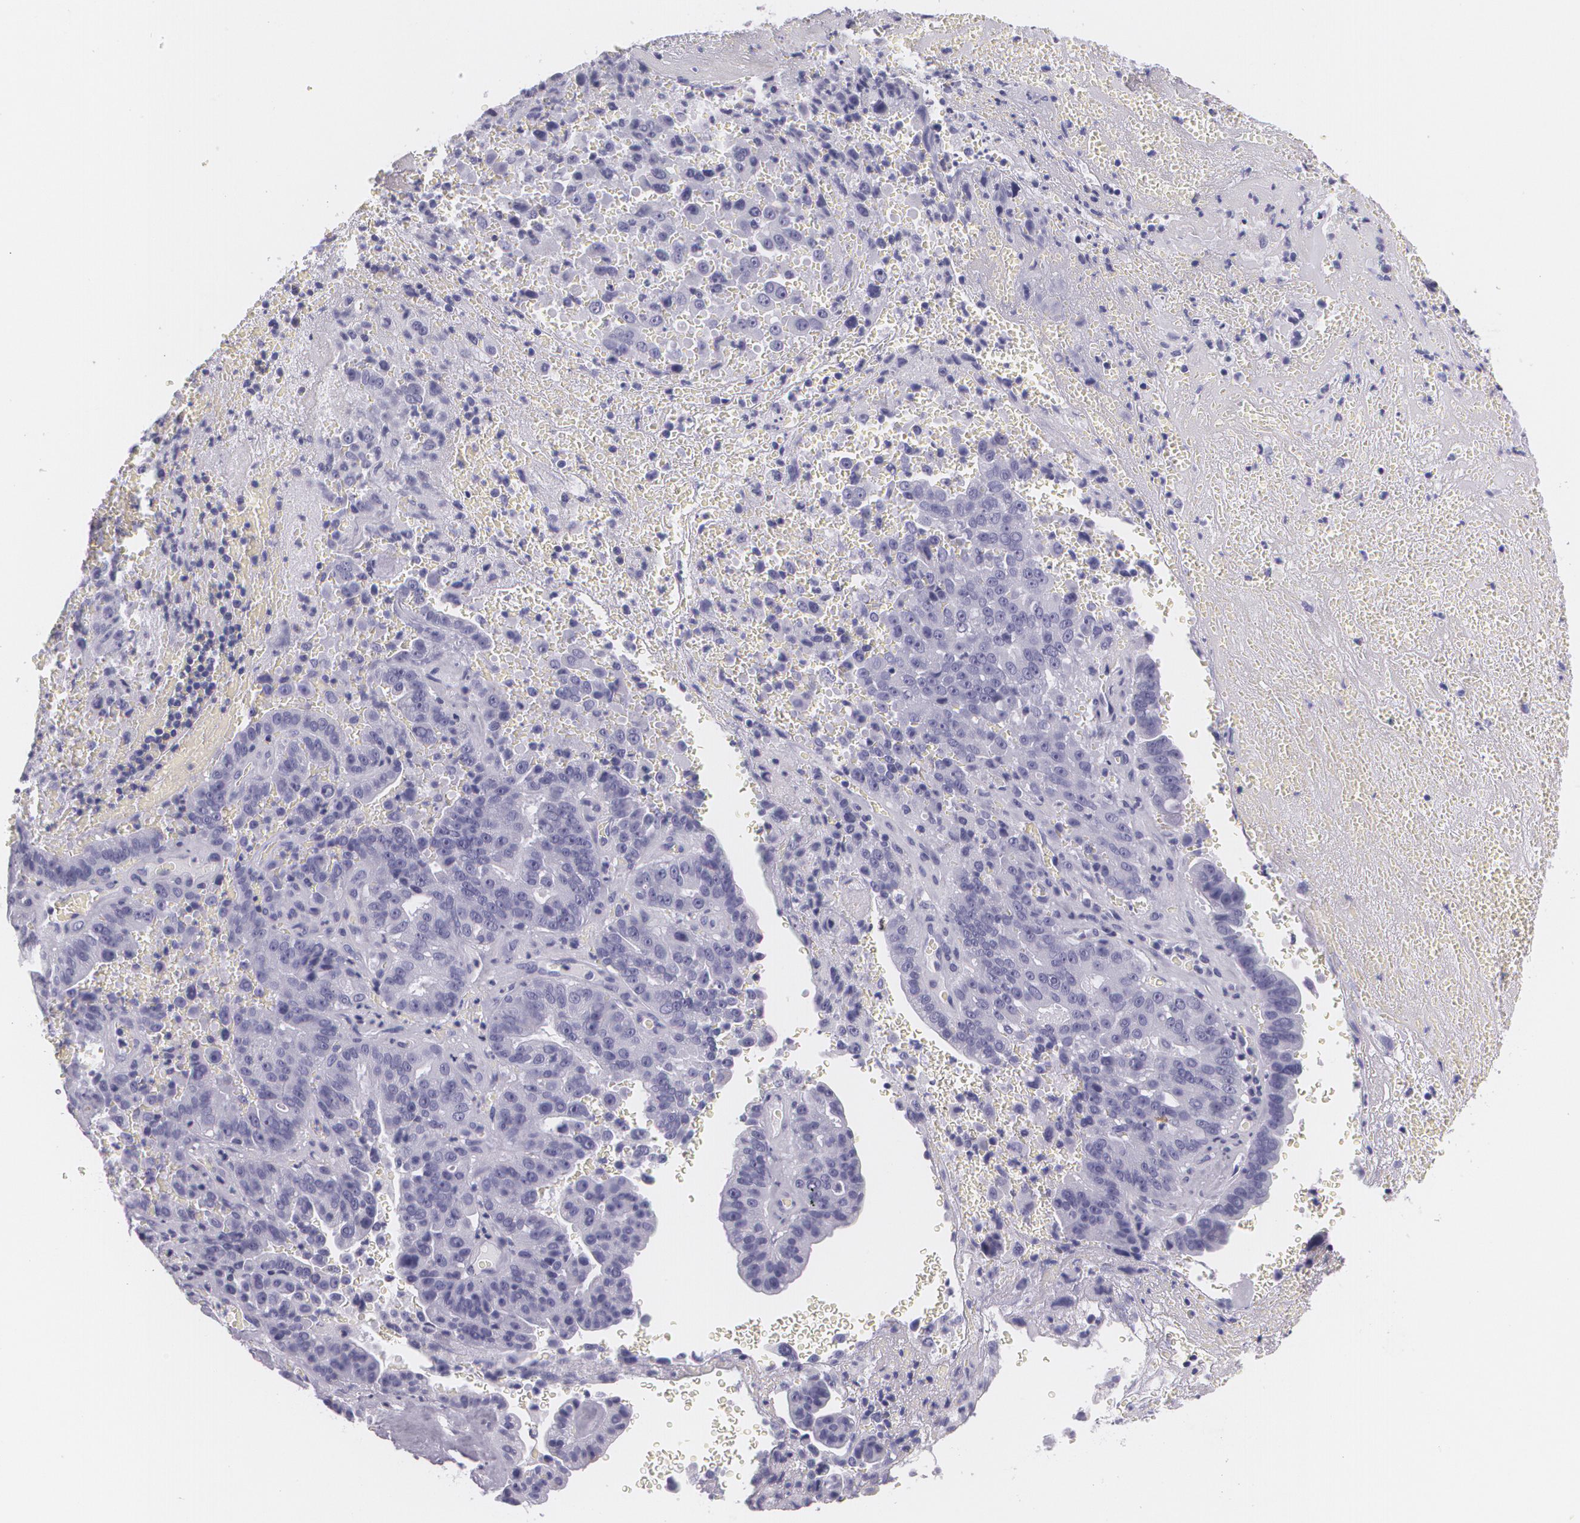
{"staining": {"intensity": "negative", "quantity": "none", "location": "none"}, "tissue": "liver cancer", "cell_type": "Tumor cells", "image_type": "cancer", "snomed": [{"axis": "morphology", "description": "Cholangiocarcinoma"}, {"axis": "topography", "description": "Liver"}], "caption": "DAB (3,3'-diaminobenzidine) immunohistochemical staining of liver cancer (cholangiocarcinoma) displays no significant positivity in tumor cells.", "gene": "DLG4", "patient": {"sex": "female", "age": 79}}